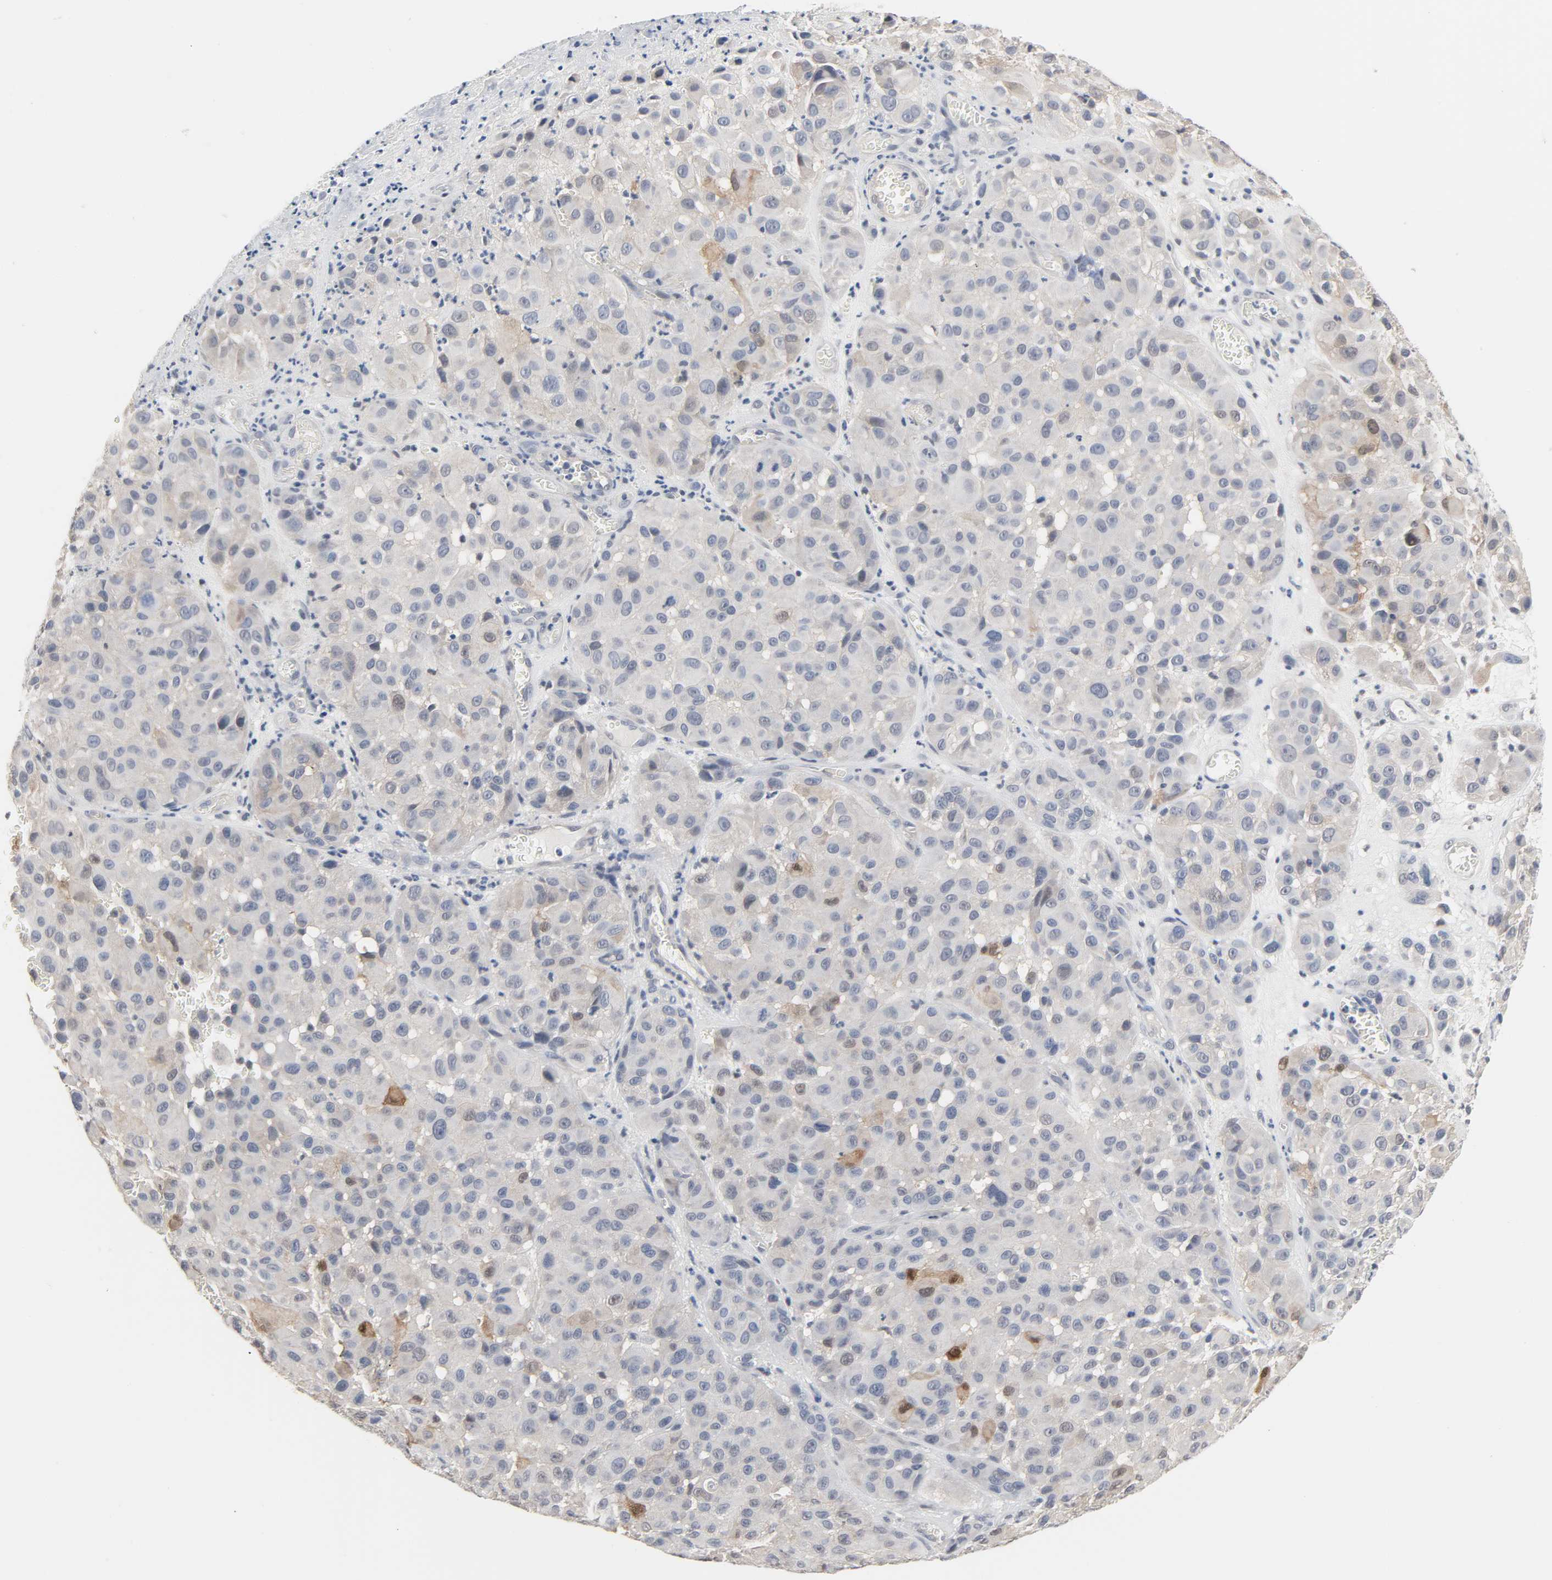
{"staining": {"intensity": "negative", "quantity": "none", "location": "none"}, "tissue": "melanoma", "cell_type": "Tumor cells", "image_type": "cancer", "snomed": [{"axis": "morphology", "description": "Malignant melanoma, NOS"}, {"axis": "topography", "description": "Skin"}], "caption": "Human melanoma stained for a protein using immunohistochemistry exhibits no staining in tumor cells.", "gene": "ACSS2", "patient": {"sex": "female", "age": 21}}